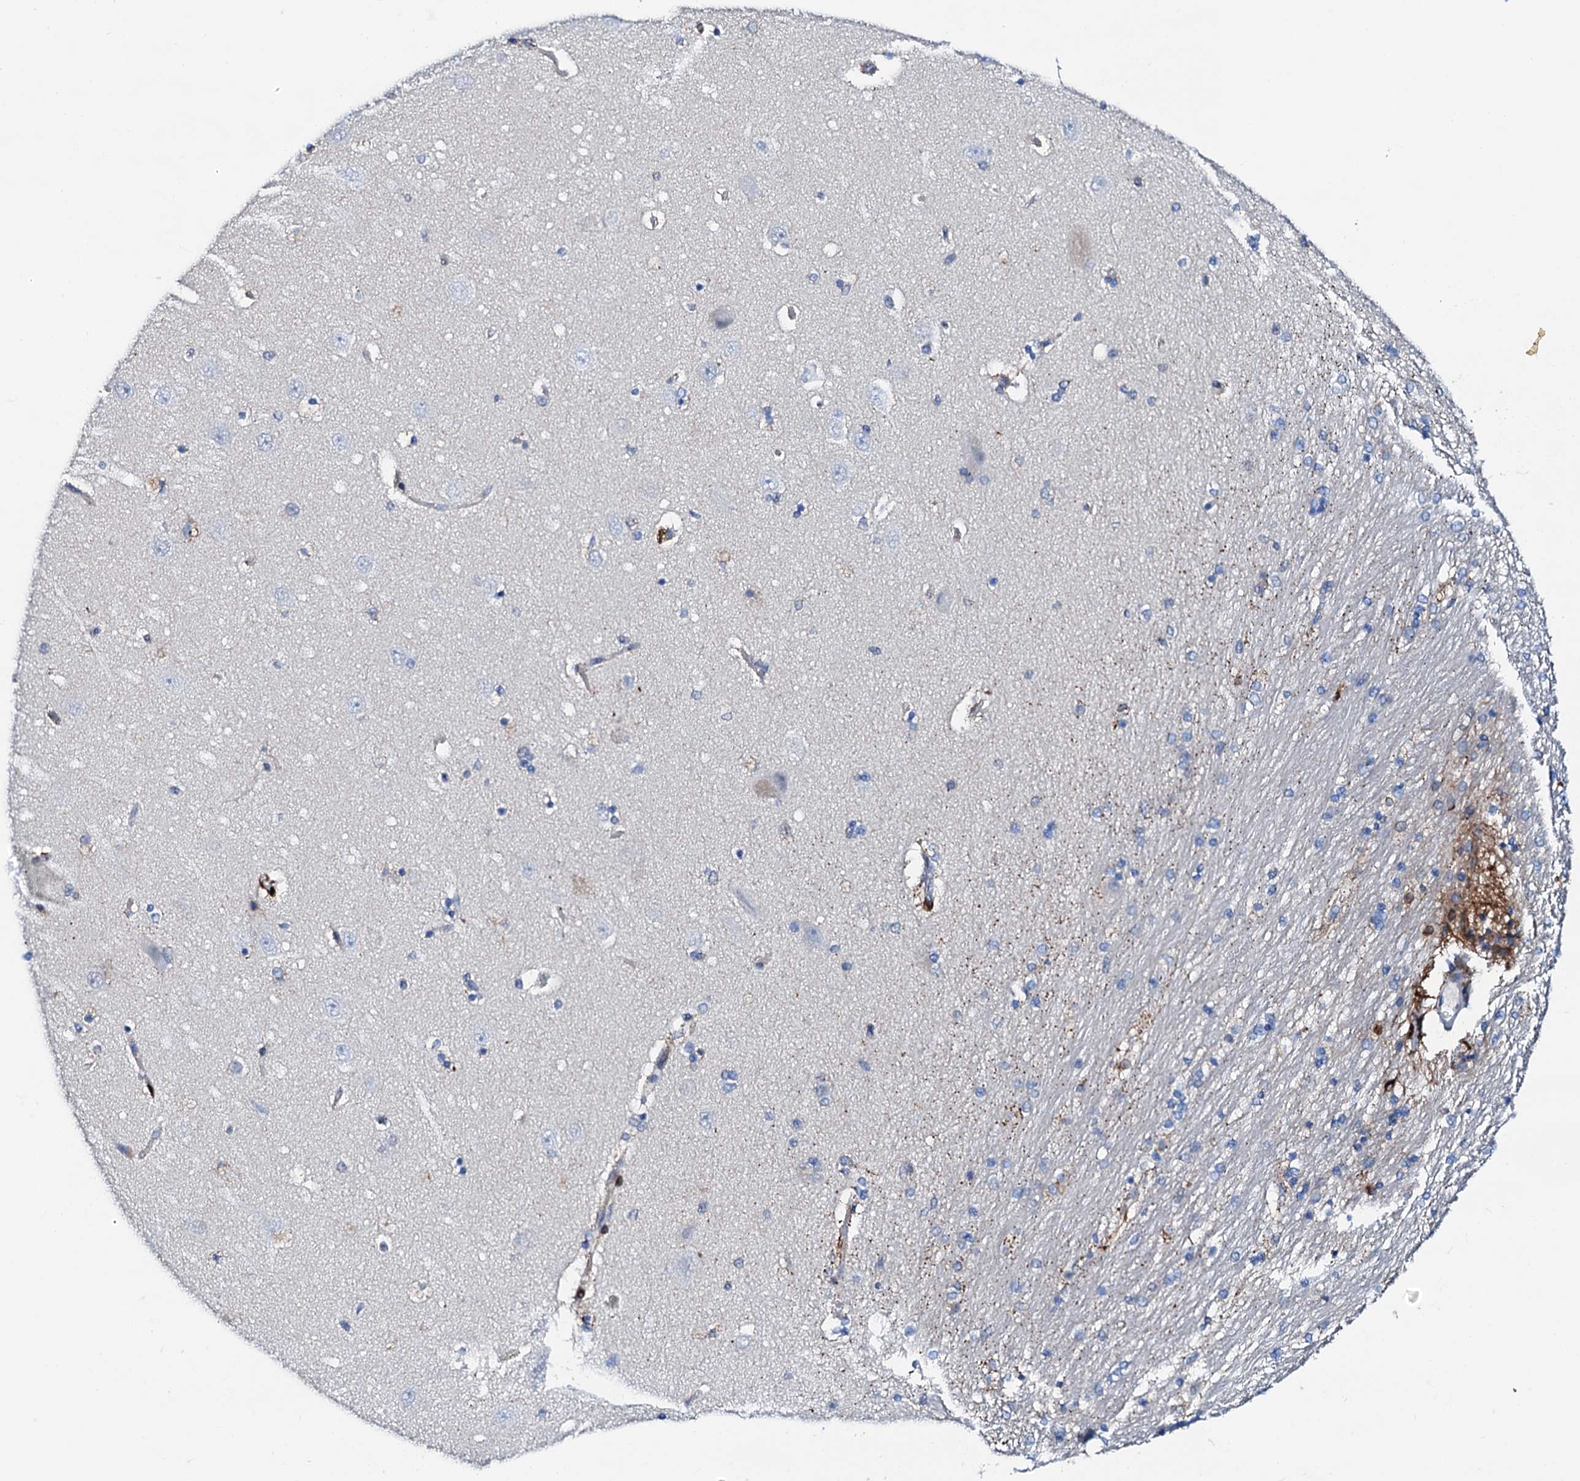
{"staining": {"intensity": "strong", "quantity": "<25%", "location": "cytoplasmic/membranous"}, "tissue": "hippocampus", "cell_type": "Glial cells", "image_type": "normal", "snomed": [{"axis": "morphology", "description": "Normal tissue, NOS"}, {"axis": "topography", "description": "Hippocampus"}], "caption": "Brown immunohistochemical staining in normal hippocampus demonstrates strong cytoplasmic/membranous positivity in about <25% of glial cells.", "gene": "MED13L", "patient": {"sex": "female", "age": 54}}